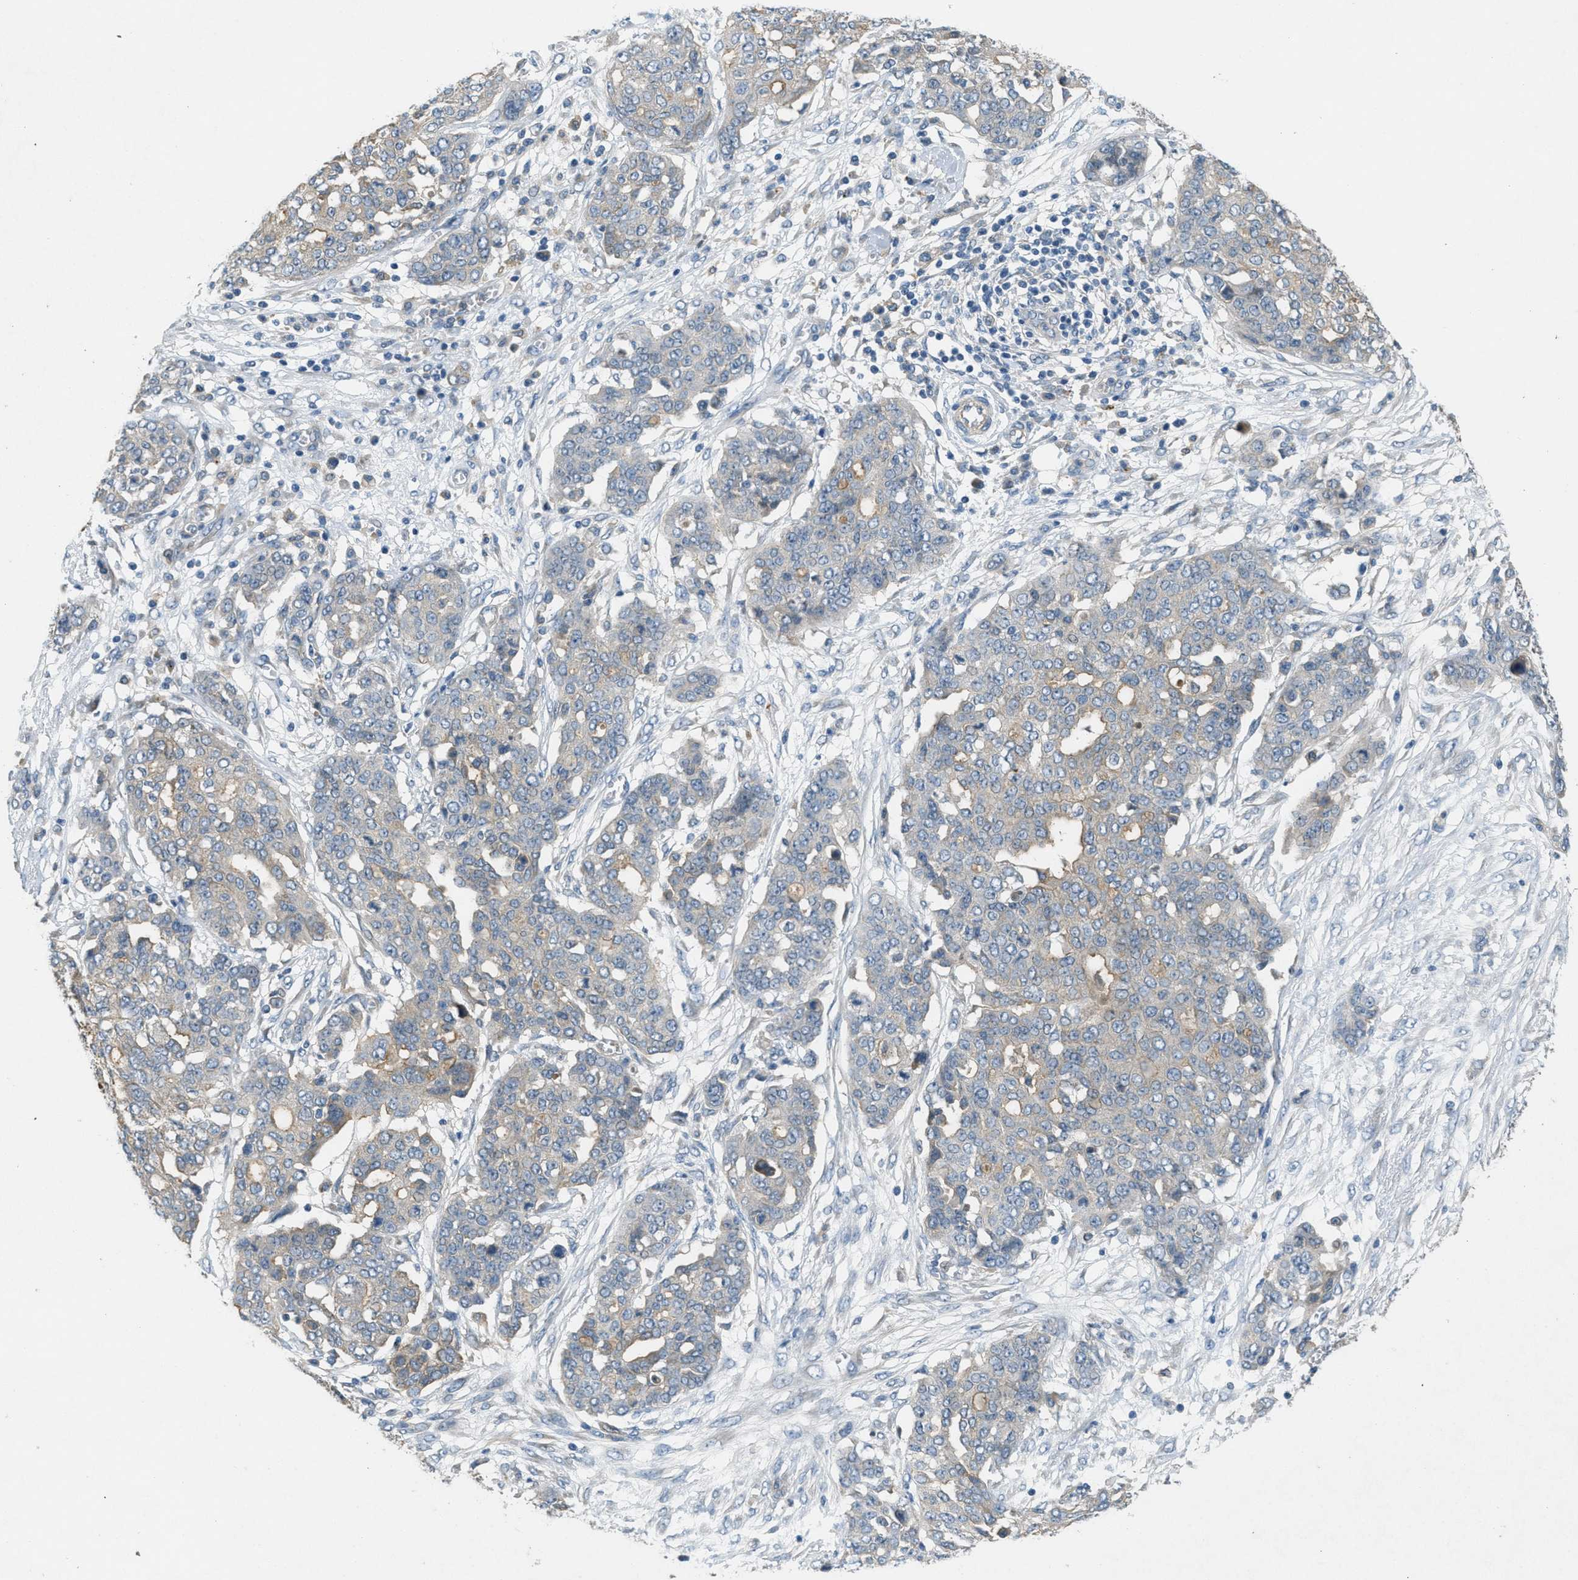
{"staining": {"intensity": "weak", "quantity": "25%-75%", "location": "cytoplasmic/membranous"}, "tissue": "ovarian cancer", "cell_type": "Tumor cells", "image_type": "cancer", "snomed": [{"axis": "morphology", "description": "Cystadenocarcinoma, serous, NOS"}, {"axis": "topography", "description": "Soft tissue"}, {"axis": "topography", "description": "Ovary"}], "caption": "Protein expression analysis of human ovarian serous cystadenocarcinoma reveals weak cytoplasmic/membranous positivity in about 25%-75% of tumor cells.", "gene": "ADCY6", "patient": {"sex": "female", "age": 57}}